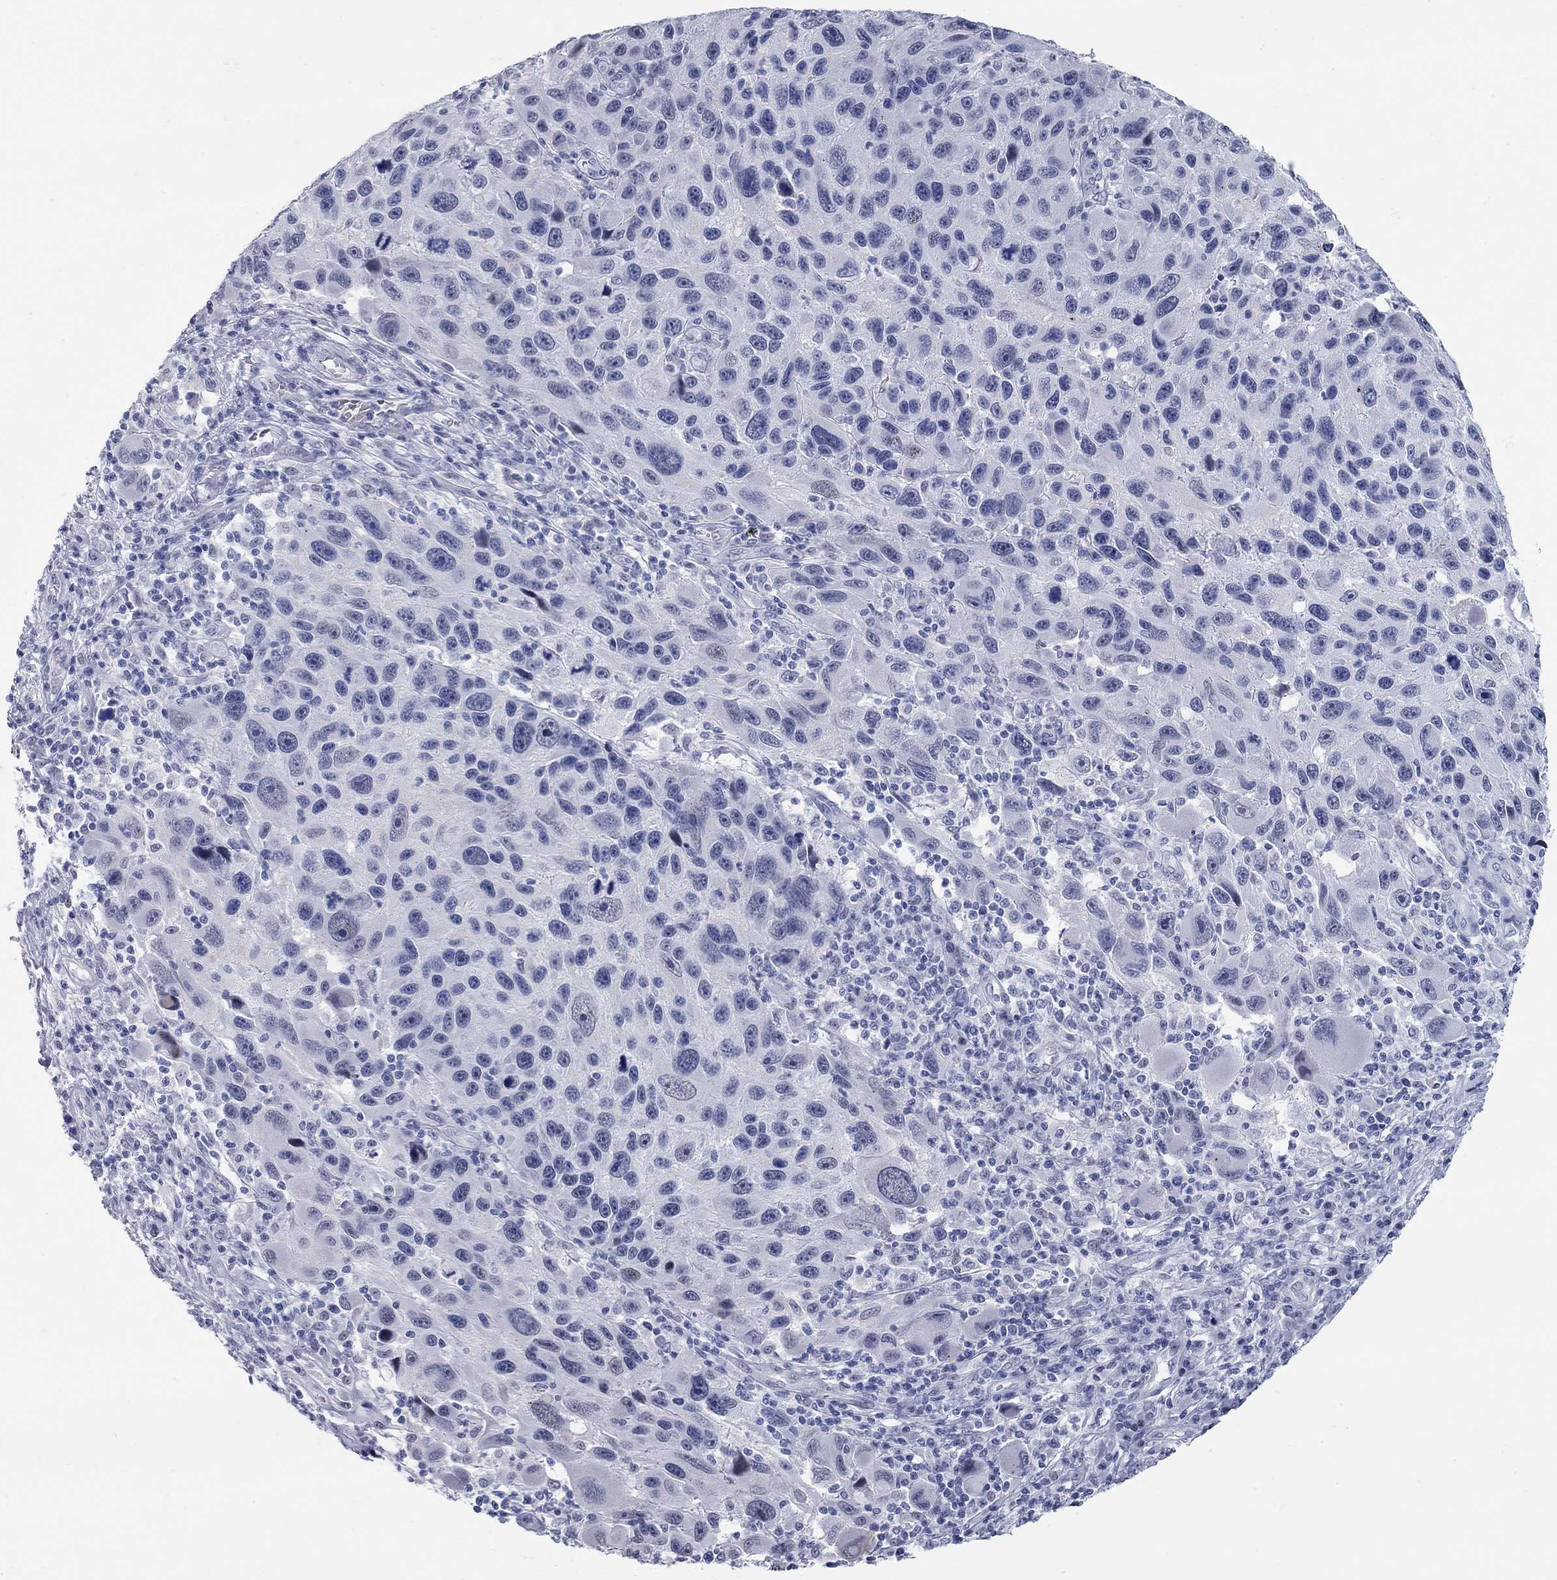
{"staining": {"intensity": "negative", "quantity": "none", "location": "none"}, "tissue": "melanoma", "cell_type": "Tumor cells", "image_type": "cancer", "snomed": [{"axis": "morphology", "description": "Malignant melanoma, NOS"}, {"axis": "topography", "description": "Skin"}], "caption": "Tumor cells show no significant positivity in malignant melanoma.", "gene": "WASF3", "patient": {"sex": "male", "age": 53}}